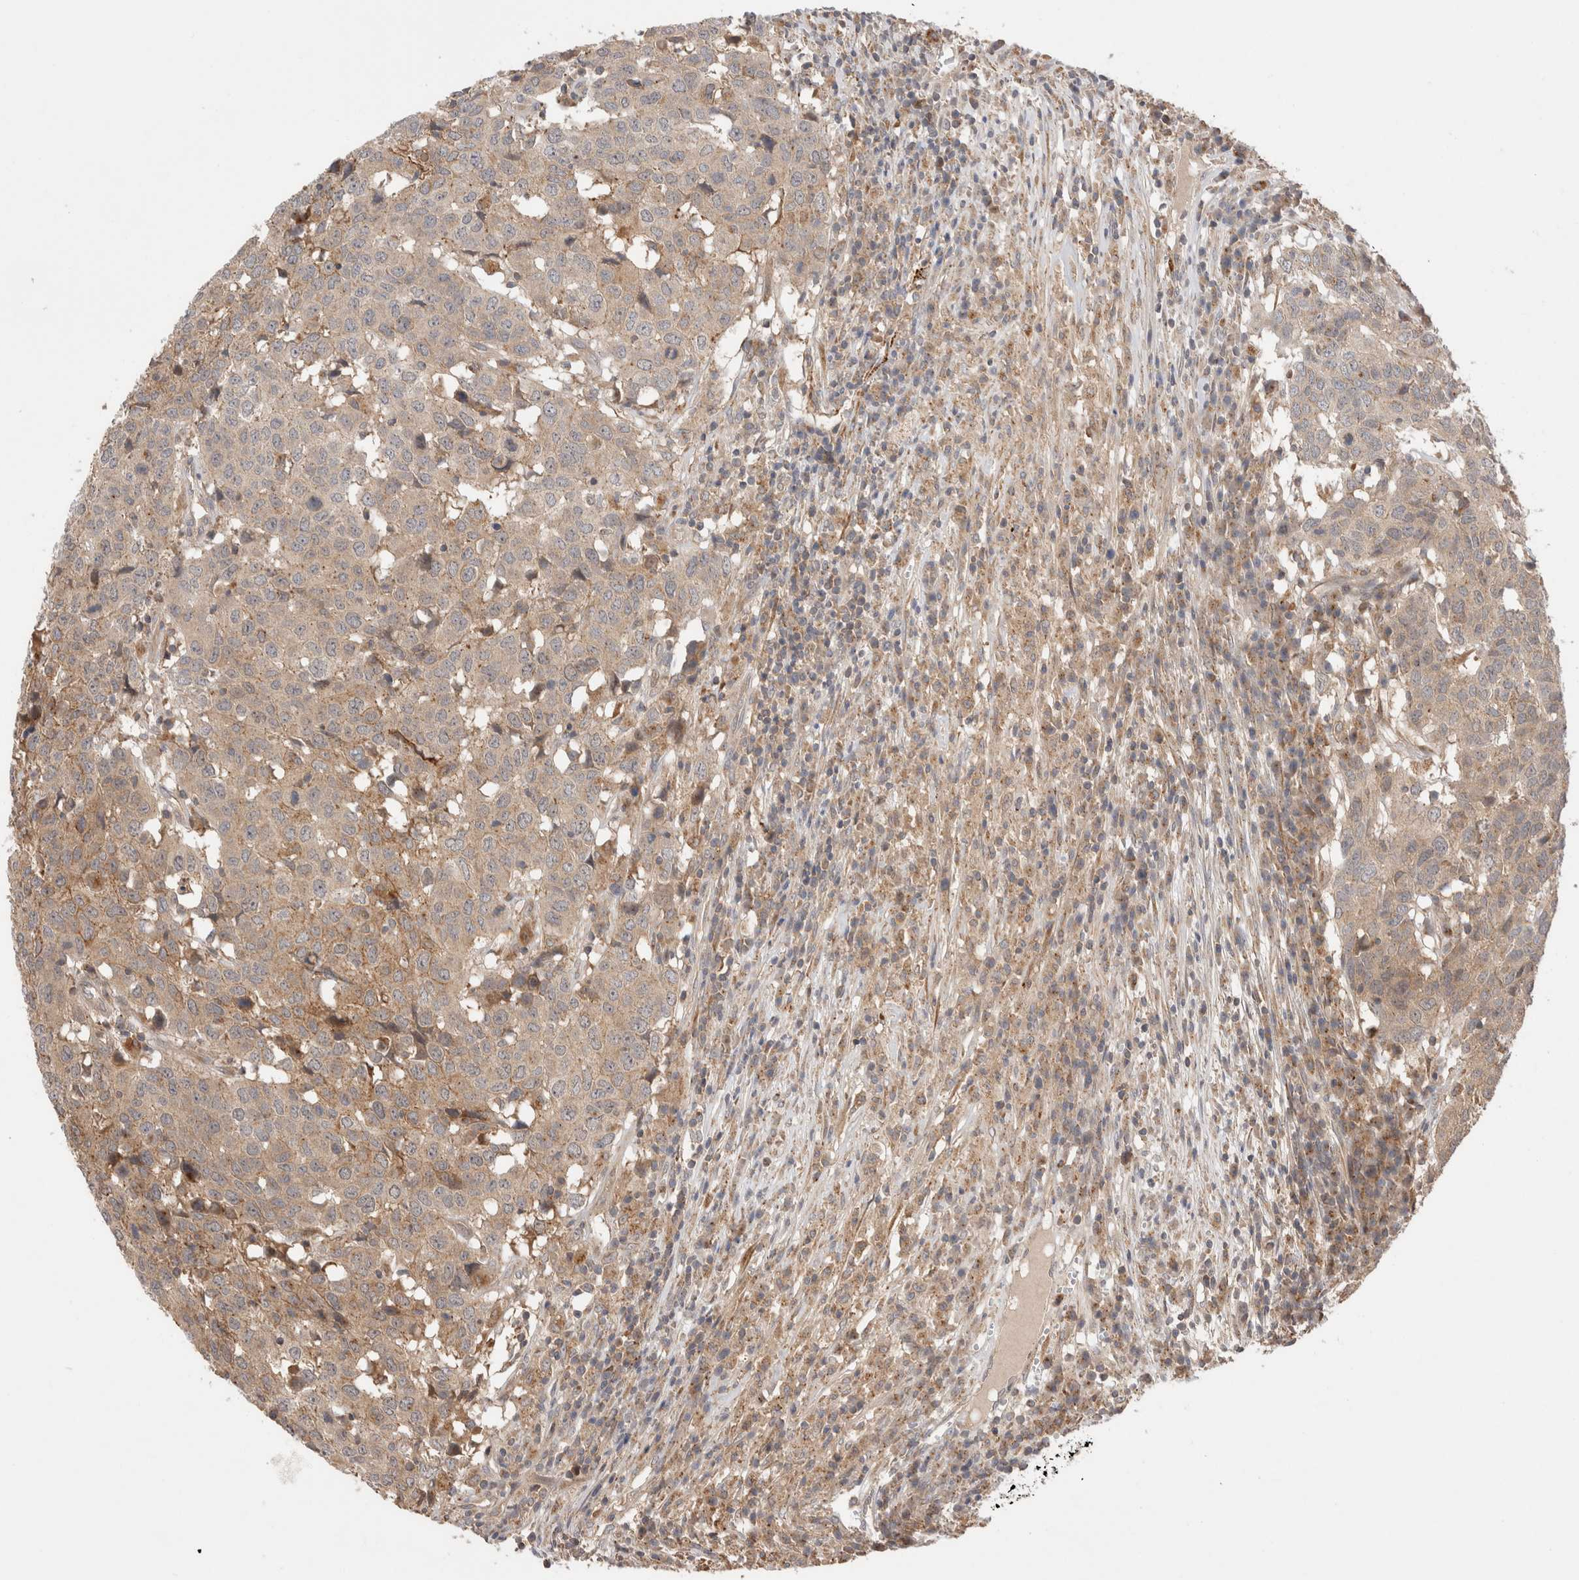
{"staining": {"intensity": "weak", "quantity": ">75%", "location": "cytoplasmic/membranous"}, "tissue": "head and neck cancer", "cell_type": "Tumor cells", "image_type": "cancer", "snomed": [{"axis": "morphology", "description": "Squamous cell carcinoma, NOS"}, {"axis": "topography", "description": "Head-Neck"}], "caption": "Weak cytoplasmic/membranous staining for a protein is identified in about >75% of tumor cells of head and neck cancer (squamous cell carcinoma) using immunohistochemistry (IHC).", "gene": "VPS28", "patient": {"sex": "male", "age": 66}}